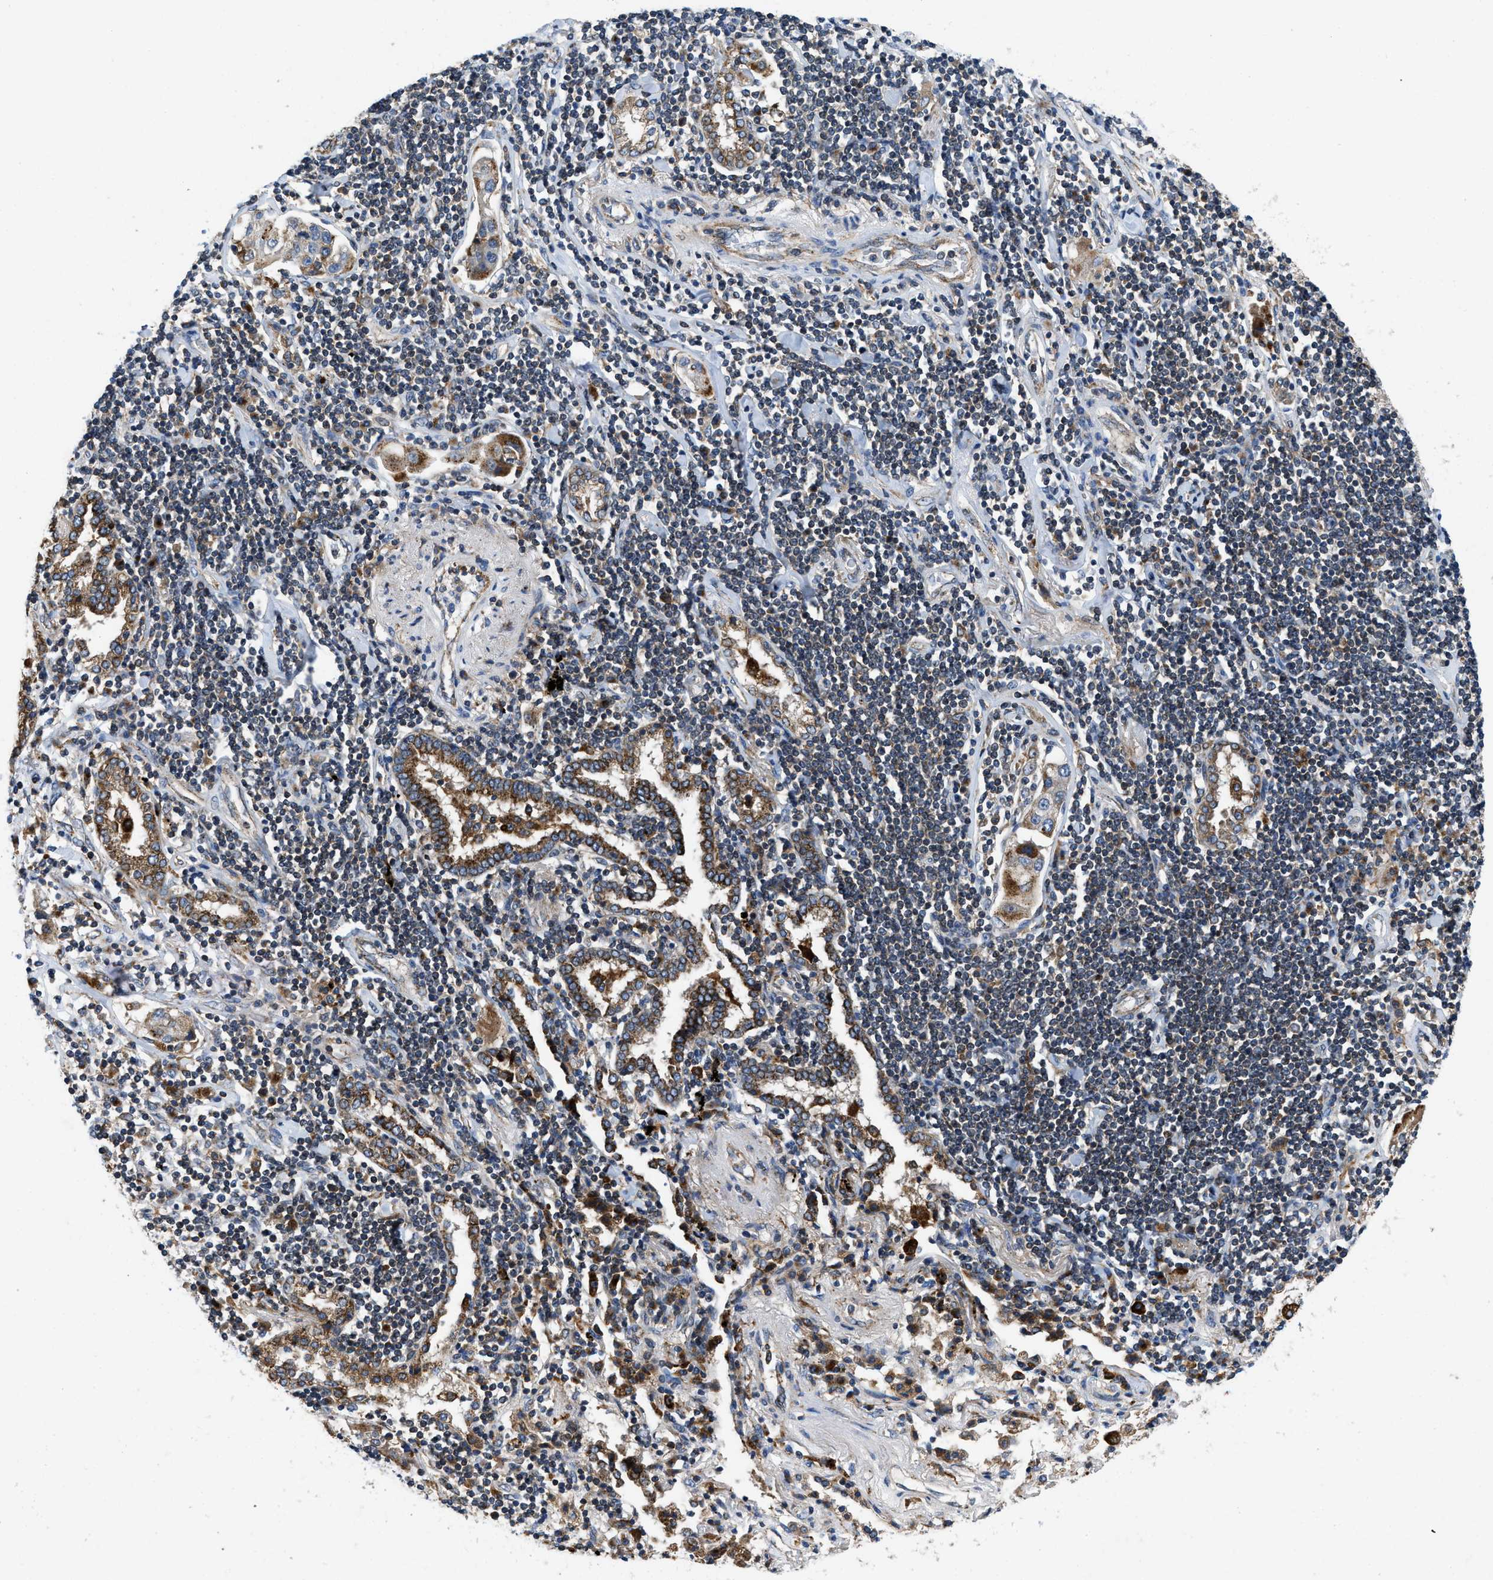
{"staining": {"intensity": "moderate", "quantity": ">75%", "location": "cytoplasmic/membranous"}, "tissue": "lung cancer", "cell_type": "Tumor cells", "image_type": "cancer", "snomed": [{"axis": "morphology", "description": "Adenocarcinoma, NOS"}, {"axis": "topography", "description": "Lung"}], "caption": "IHC micrograph of lung adenocarcinoma stained for a protein (brown), which exhibits medium levels of moderate cytoplasmic/membranous expression in about >75% of tumor cells.", "gene": "ENPP4", "patient": {"sex": "female", "age": 65}}